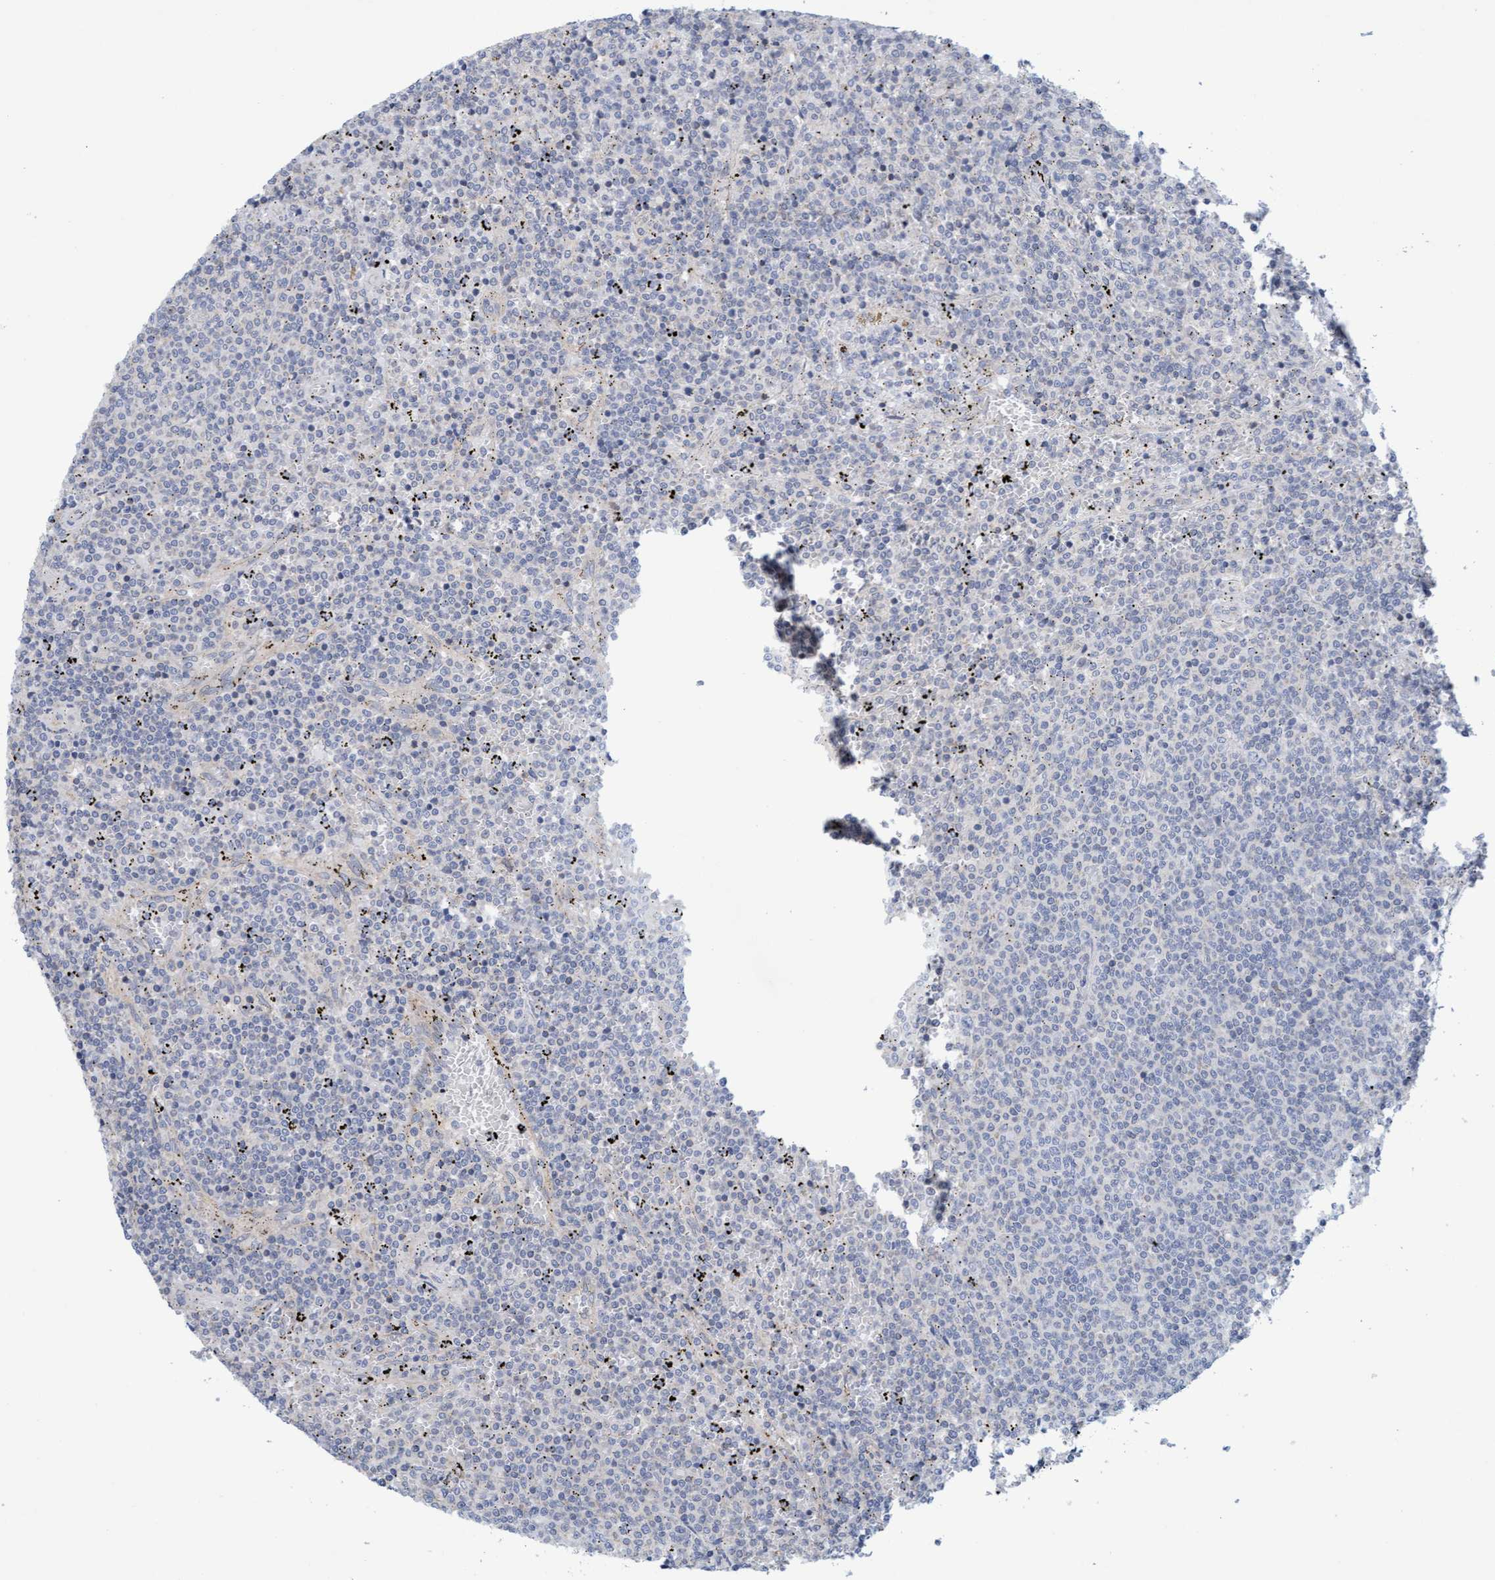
{"staining": {"intensity": "negative", "quantity": "none", "location": "none"}, "tissue": "lymphoma", "cell_type": "Tumor cells", "image_type": "cancer", "snomed": [{"axis": "morphology", "description": "Malignant lymphoma, non-Hodgkin's type, Low grade"}, {"axis": "topography", "description": "Spleen"}], "caption": "A histopathology image of lymphoma stained for a protein exhibits no brown staining in tumor cells.", "gene": "SLC28A3", "patient": {"sex": "female", "age": 50}}